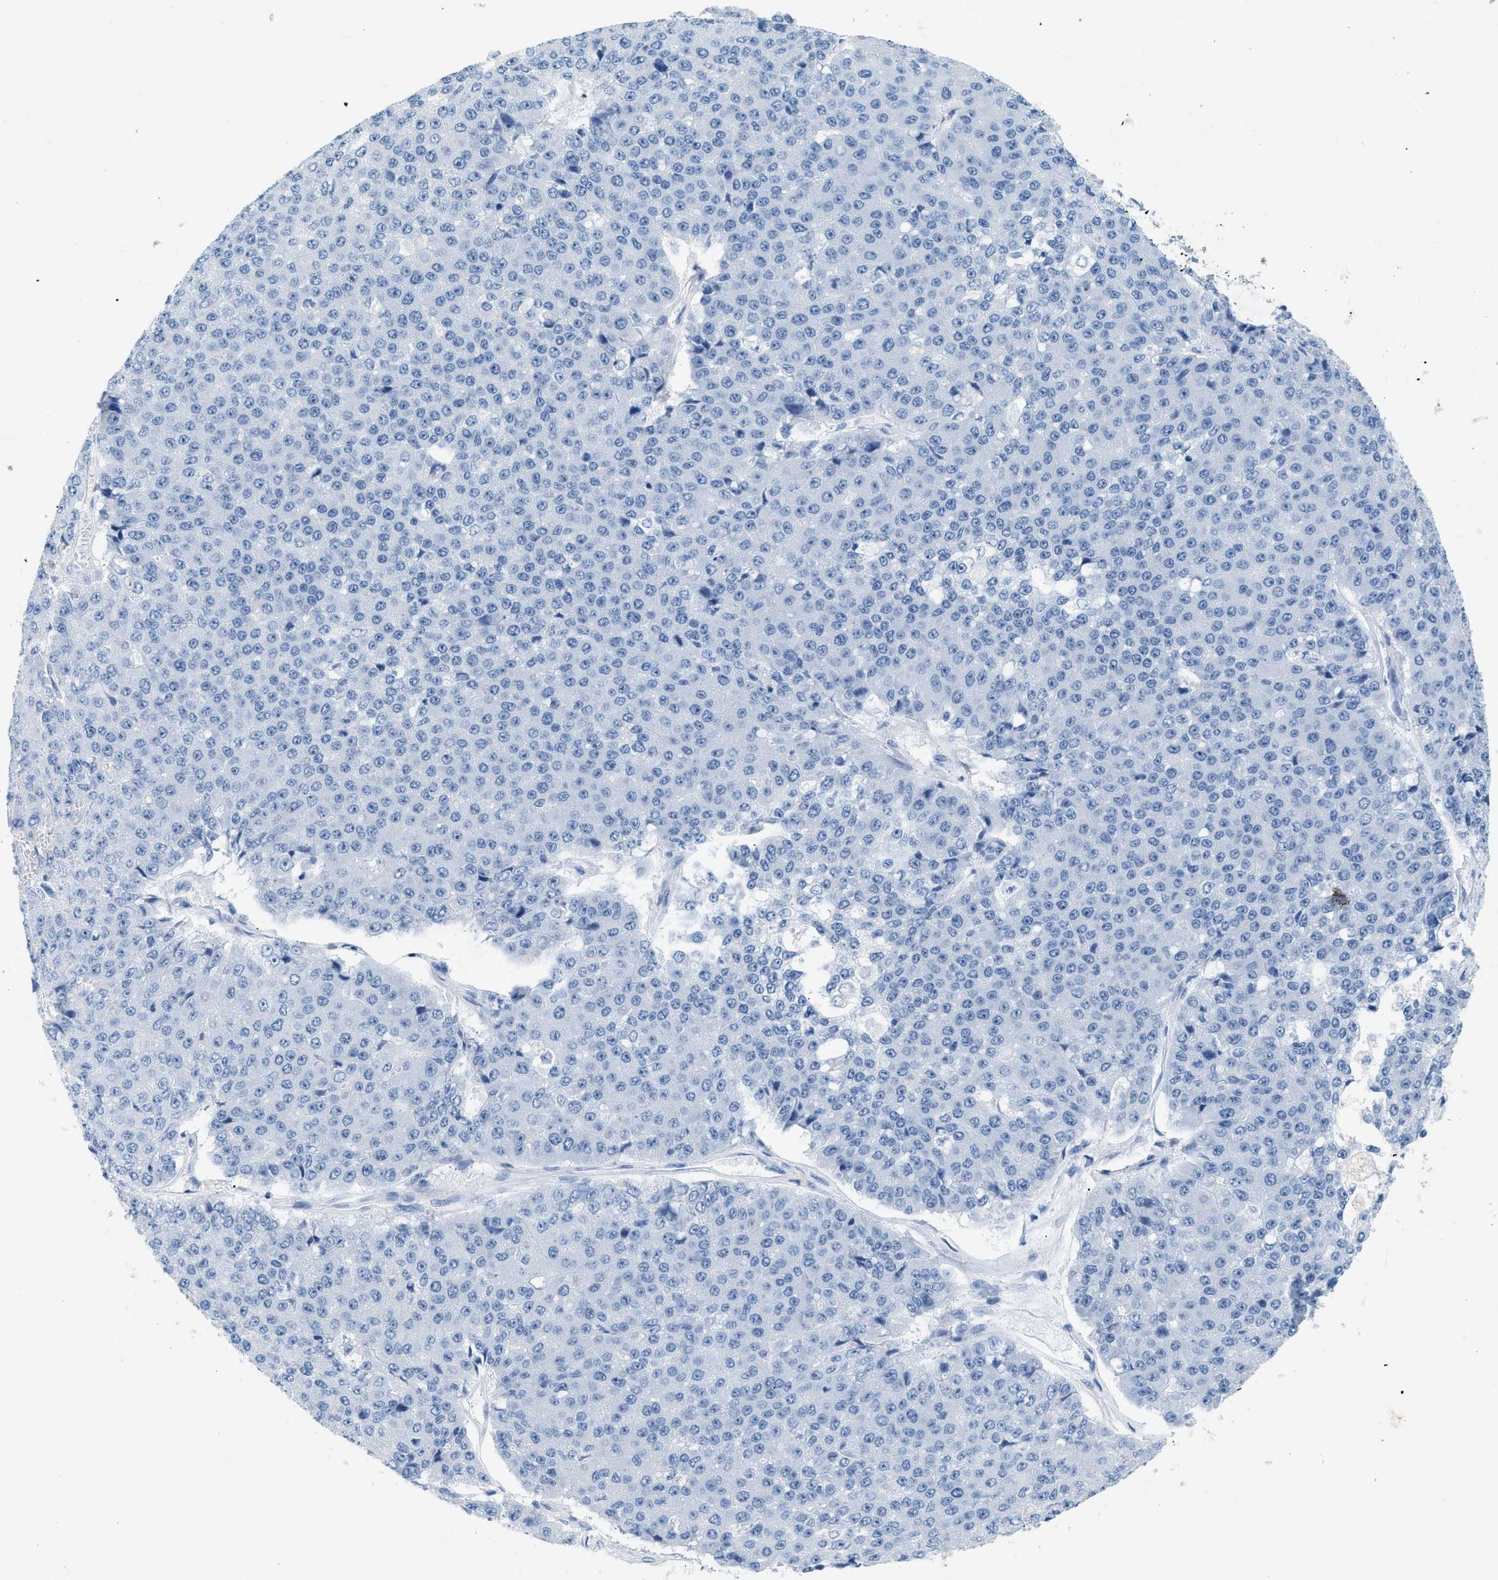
{"staining": {"intensity": "negative", "quantity": "none", "location": "none"}, "tissue": "pancreatic cancer", "cell_type": "Tumor cells", "image_type": "cancer", "snomed": [{"axis": "morphology", "description": "Adenocarcinoma, NOS"}, {"axis": "topography", "description": "Pancreas"}], "caption": "This is an immunohistochemistry (IHC) image of human pancreatic cancer (adenocarcinoma). There is no staining in tumor cells.", "gene": "HHATL", "patient": {"sex": "male", "age": 50}}